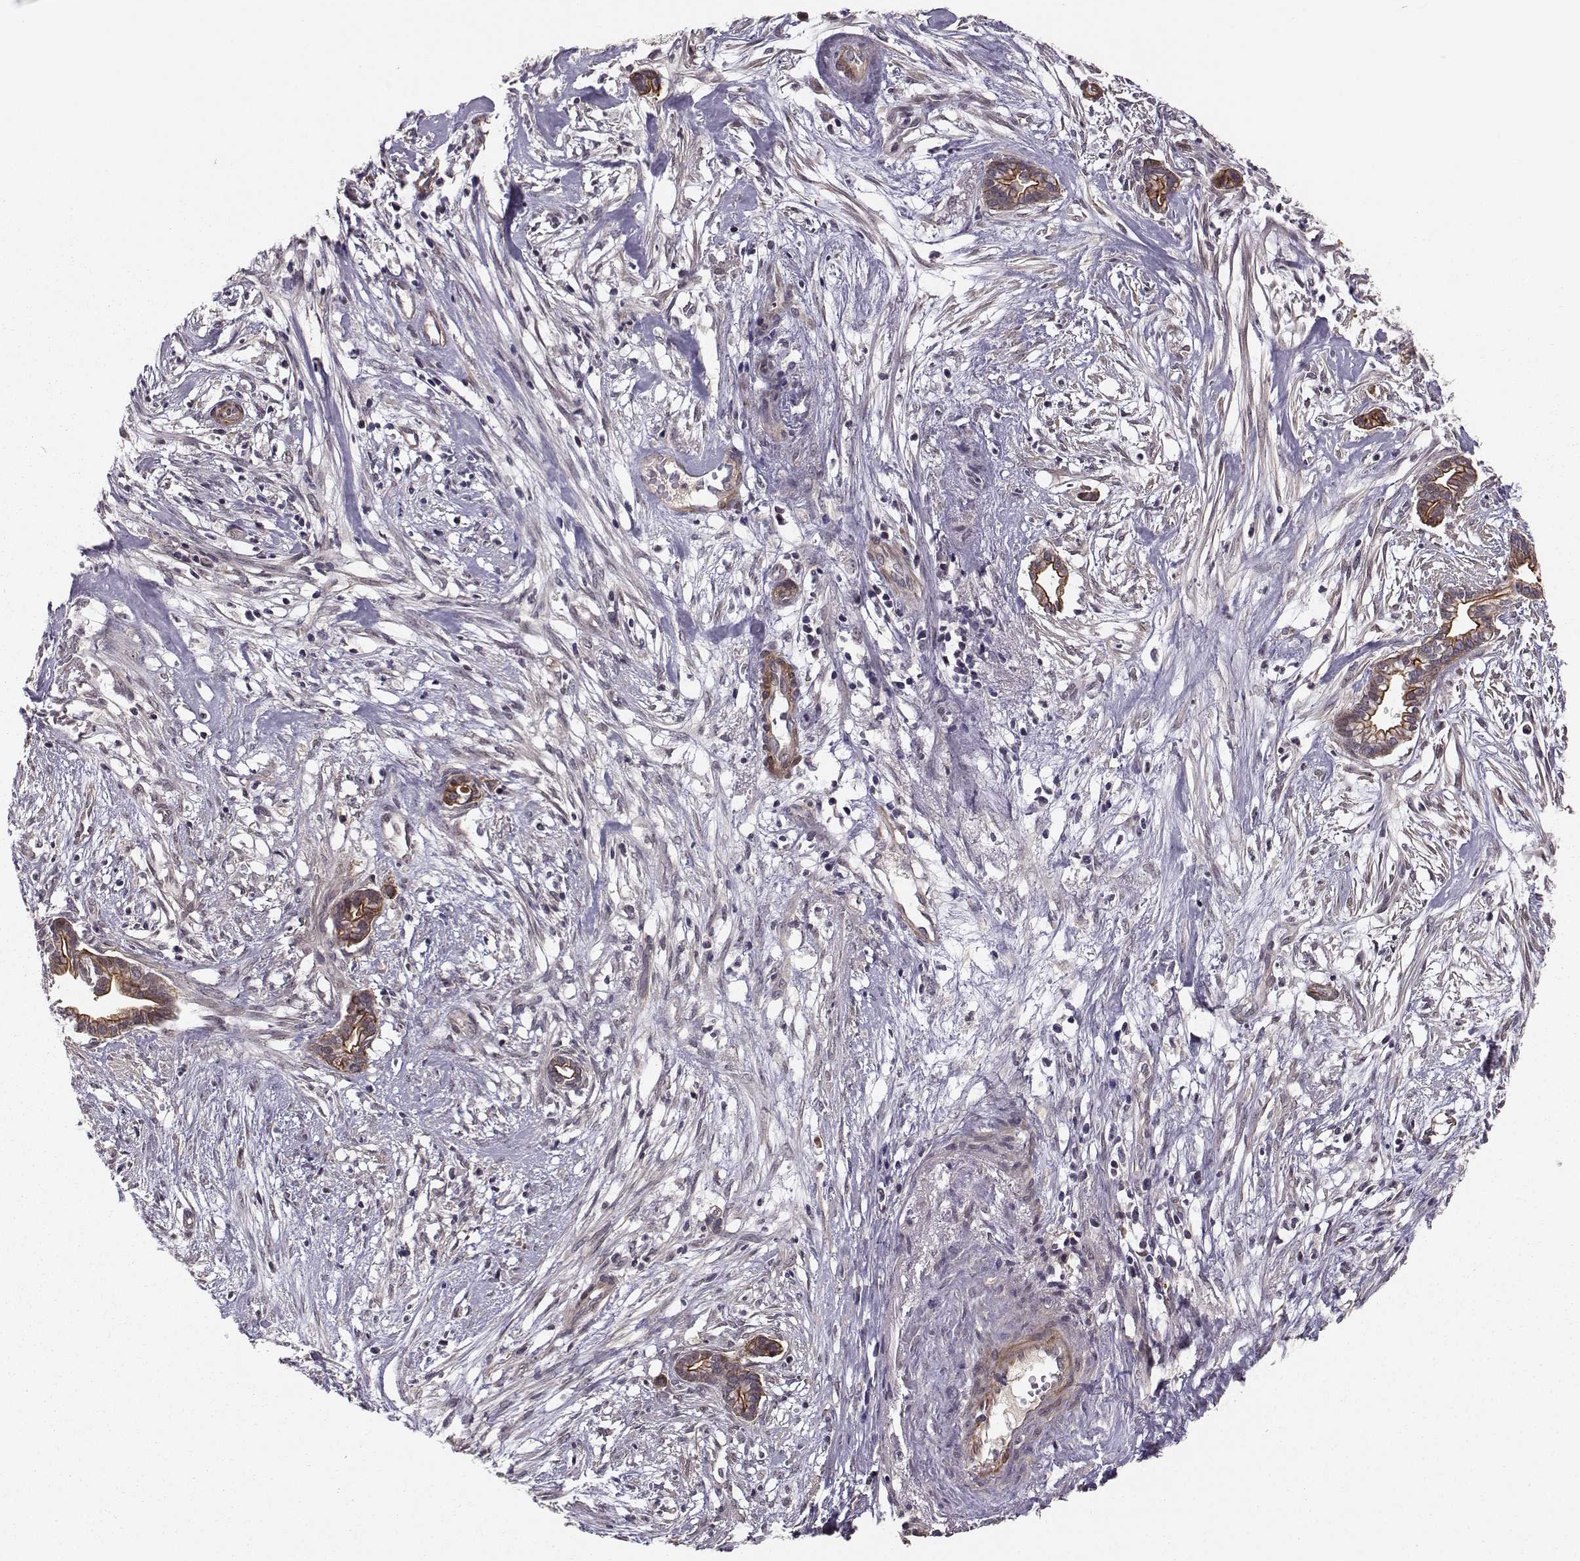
{"staining": {"intensity": "strong", "quantity": "25%-75%", "location": "cytoplasmic/membranous"}, "tissue": "cervical cancer", "cell_type": "Tumor cells", "image_type": "cancer", "snomed": [{"axis": "morphology", "description": "Adenocarcinoma, NOS"}, {"axis": "topography", "description": "Cervix"}], "caption": "A histopathology image of human cervical cancer (adenocarcinoma) stained for a protein reveals strong cytoplasmic/membranous brown staining in tumor cells.", "gene": "PLEKHG3", "patient": {"sex": "female", "age": 62}}